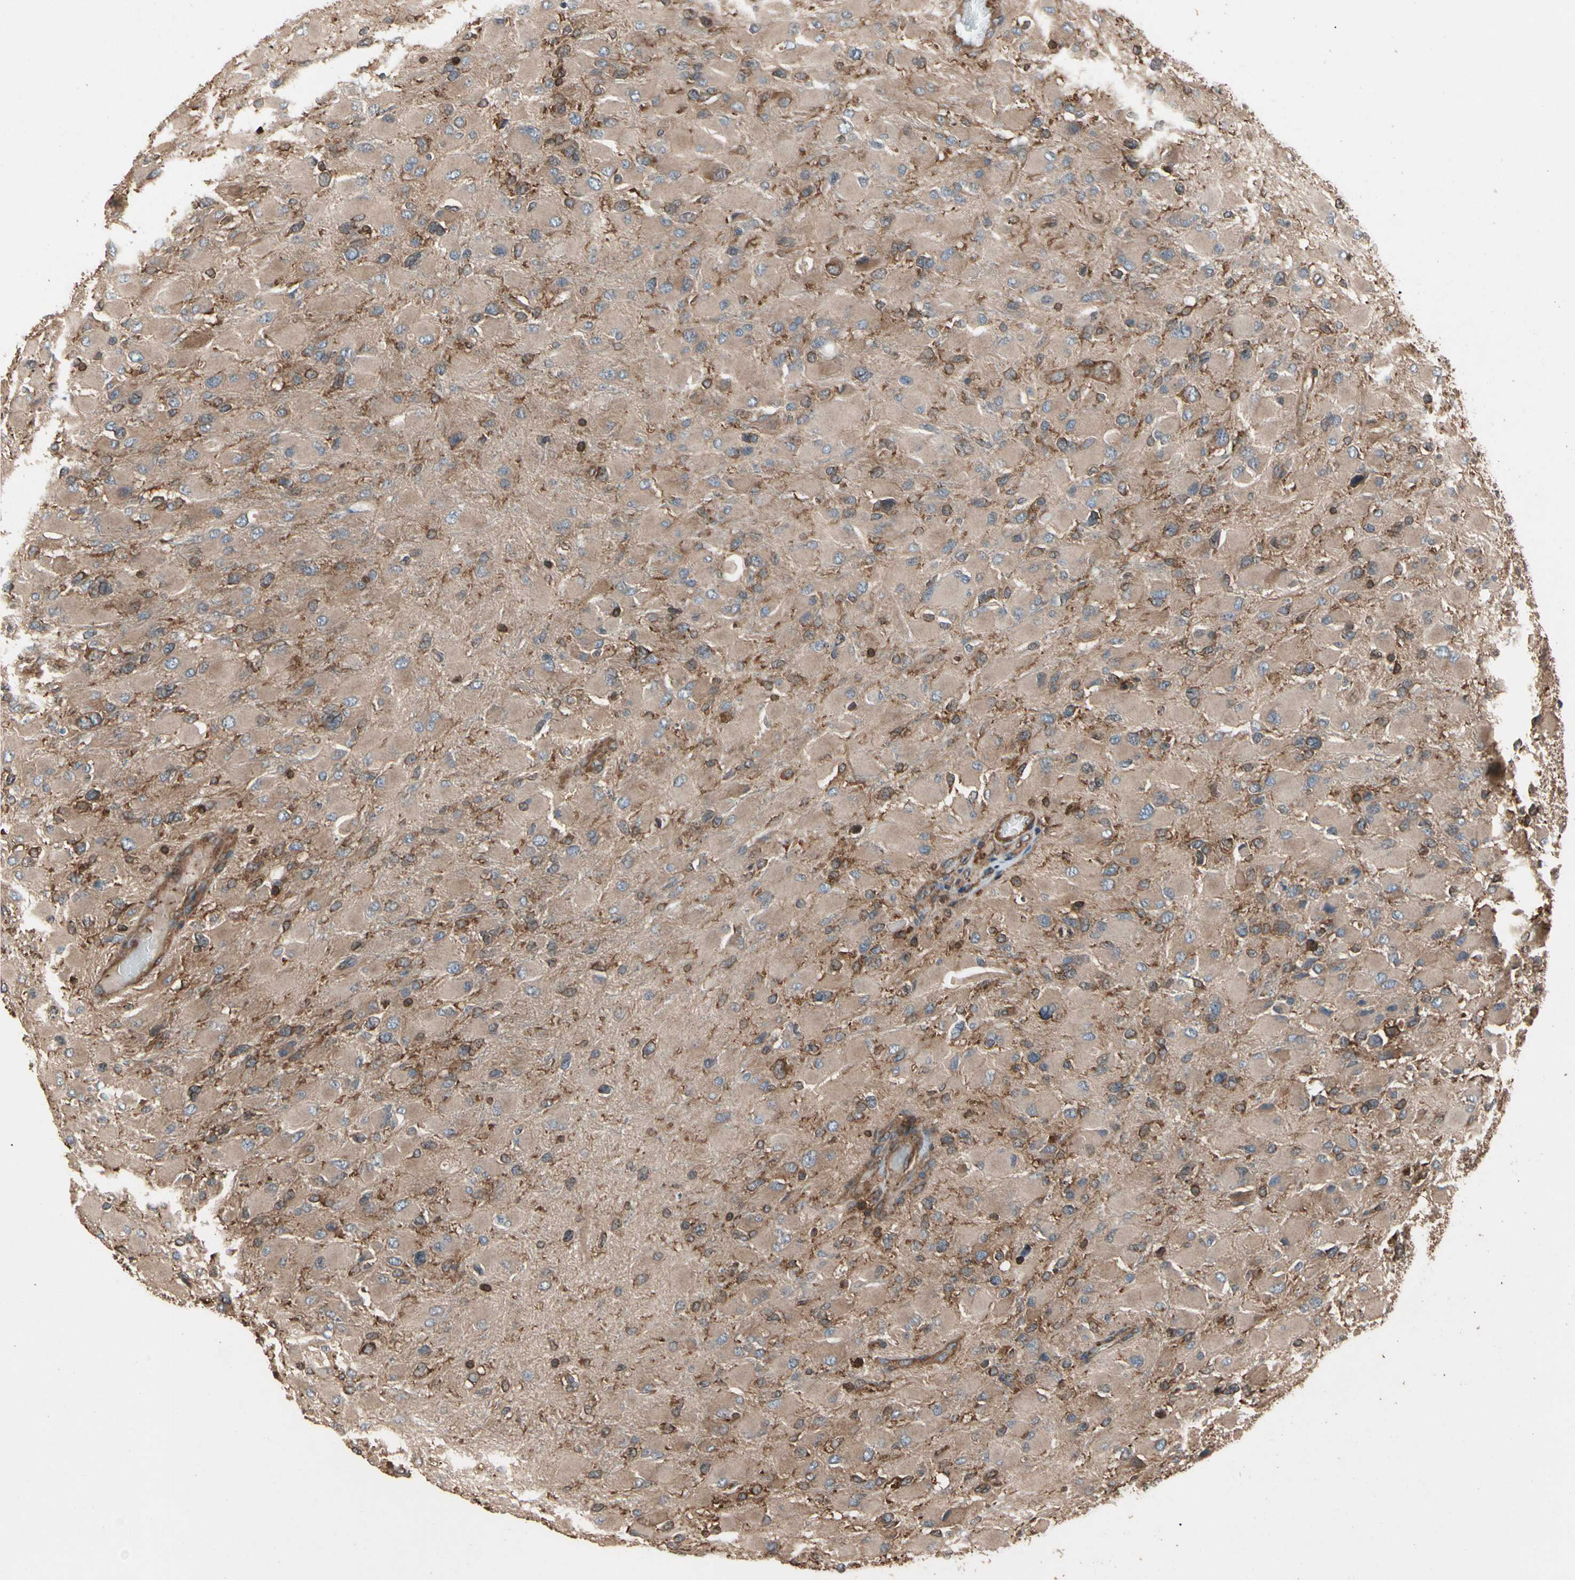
{"staining": {"intensity": "moderate", "quantity": ">75%", "location": "cytoplasmic/membranous"}, "tissue": "glioma", "cell_type": "Tumor cells", "image_type": "cancer", "snomed": [{"axis": "morphology", "description": "Glioma, malignant, High grade"}, {"axis": "topography", "description": "Cerebral cortex"}], "caption": "The image exhibits a brown stain indicating the presence of a protein in the cytoplasmic/membranous of tumor cells in glioma.", "gene": "AGBL2", "patient": {"sex": "female", "age": 36}}